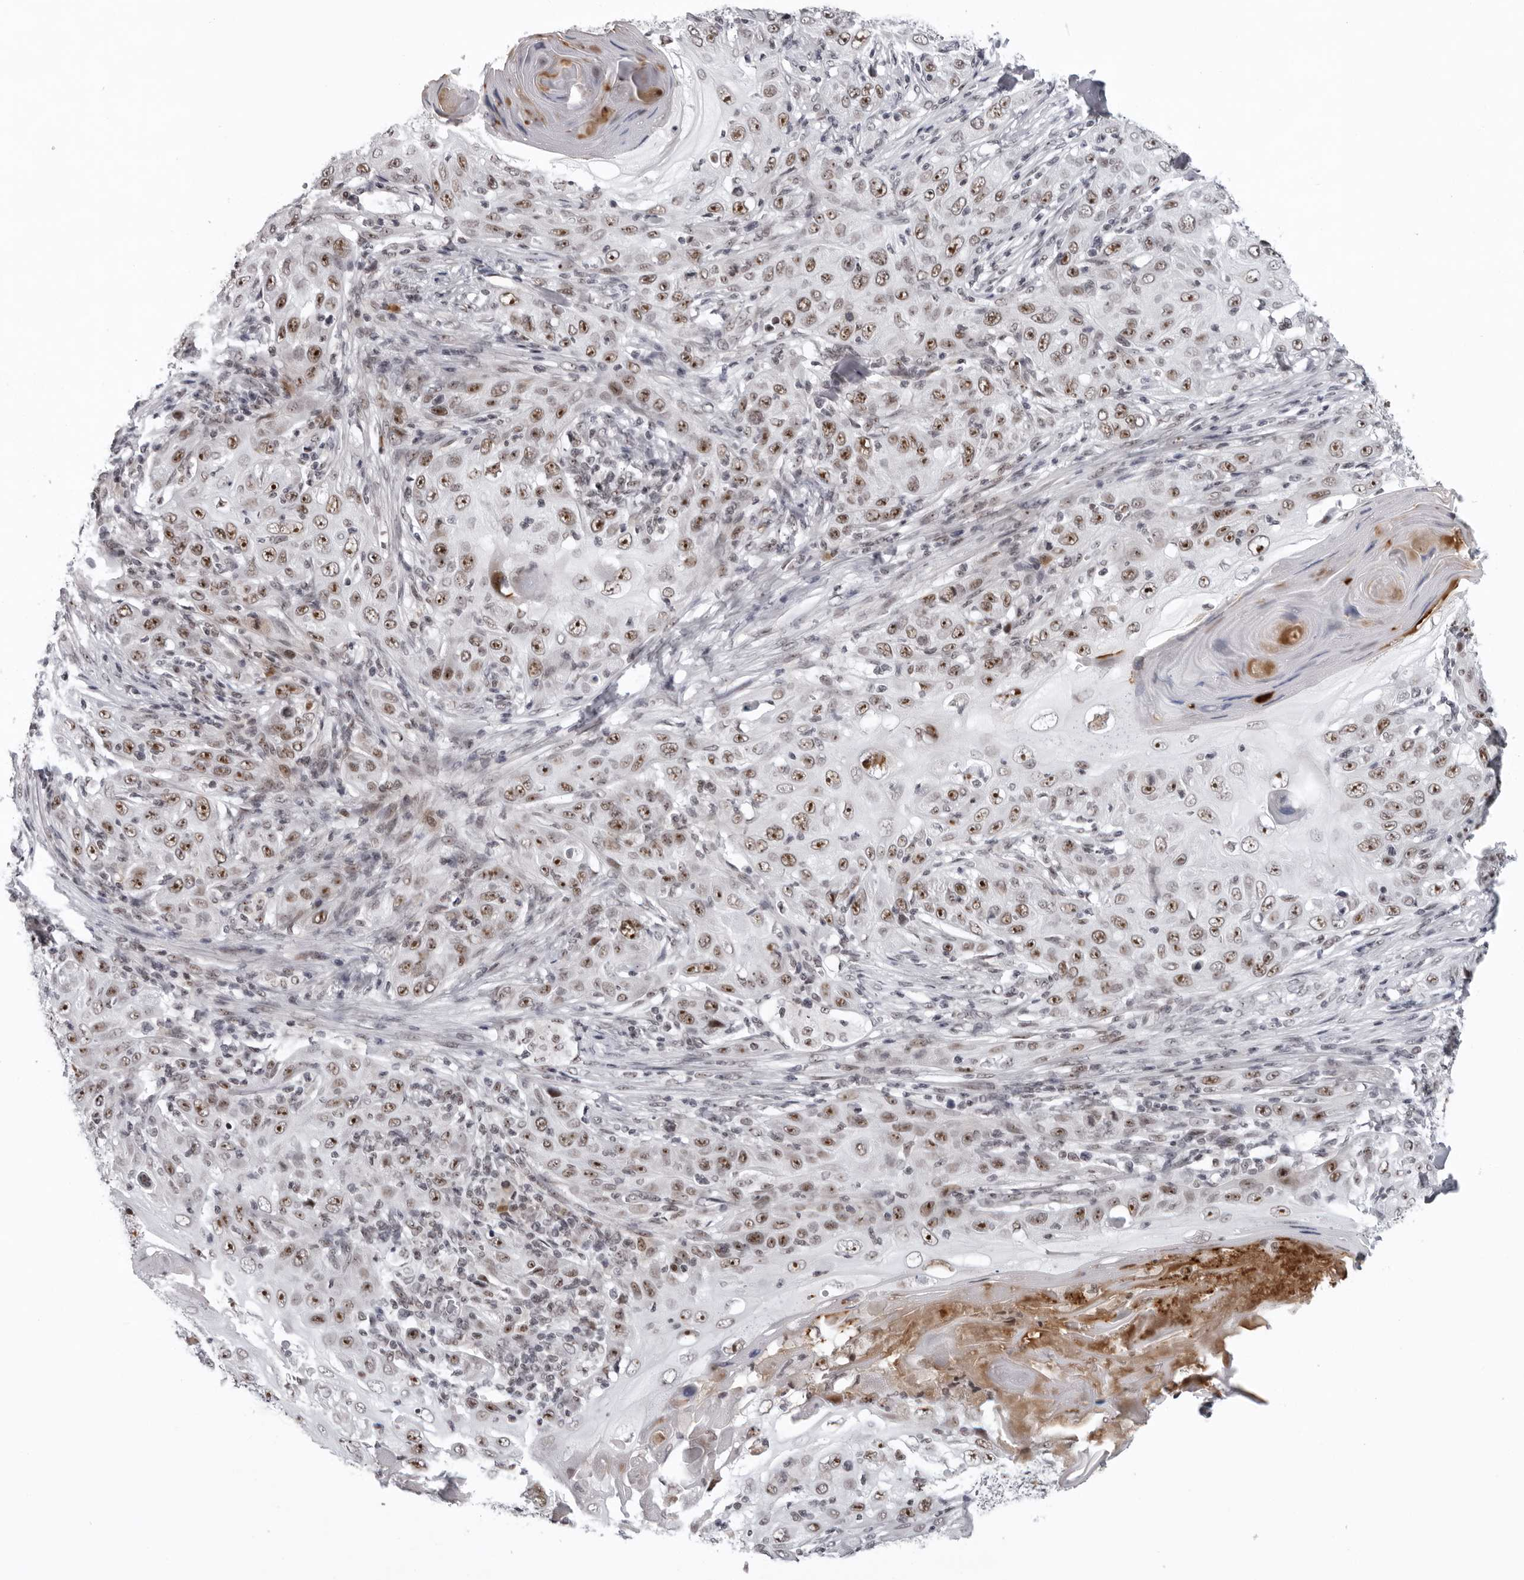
{"staining": {"intensity": "strong", "quantity": ">75%", "location": "nuclear"}, "tissue": "skin cancer", "cell_type": "Tumor cells", "image_type": "cancer", "snomed": [{"axis": "morphology", "description": "Squamous cell carcinoma, NOS"}, {"axis": "topography", "description": "Skin"}], "caption": "Protein expression analysis of human skin cancer (squamous cell carcinoma) reveals strong nuclear positivity in about >75% of tumor cells.", "gene": "EXOSC10", "patient": {"sex": "female", "age": 88}}